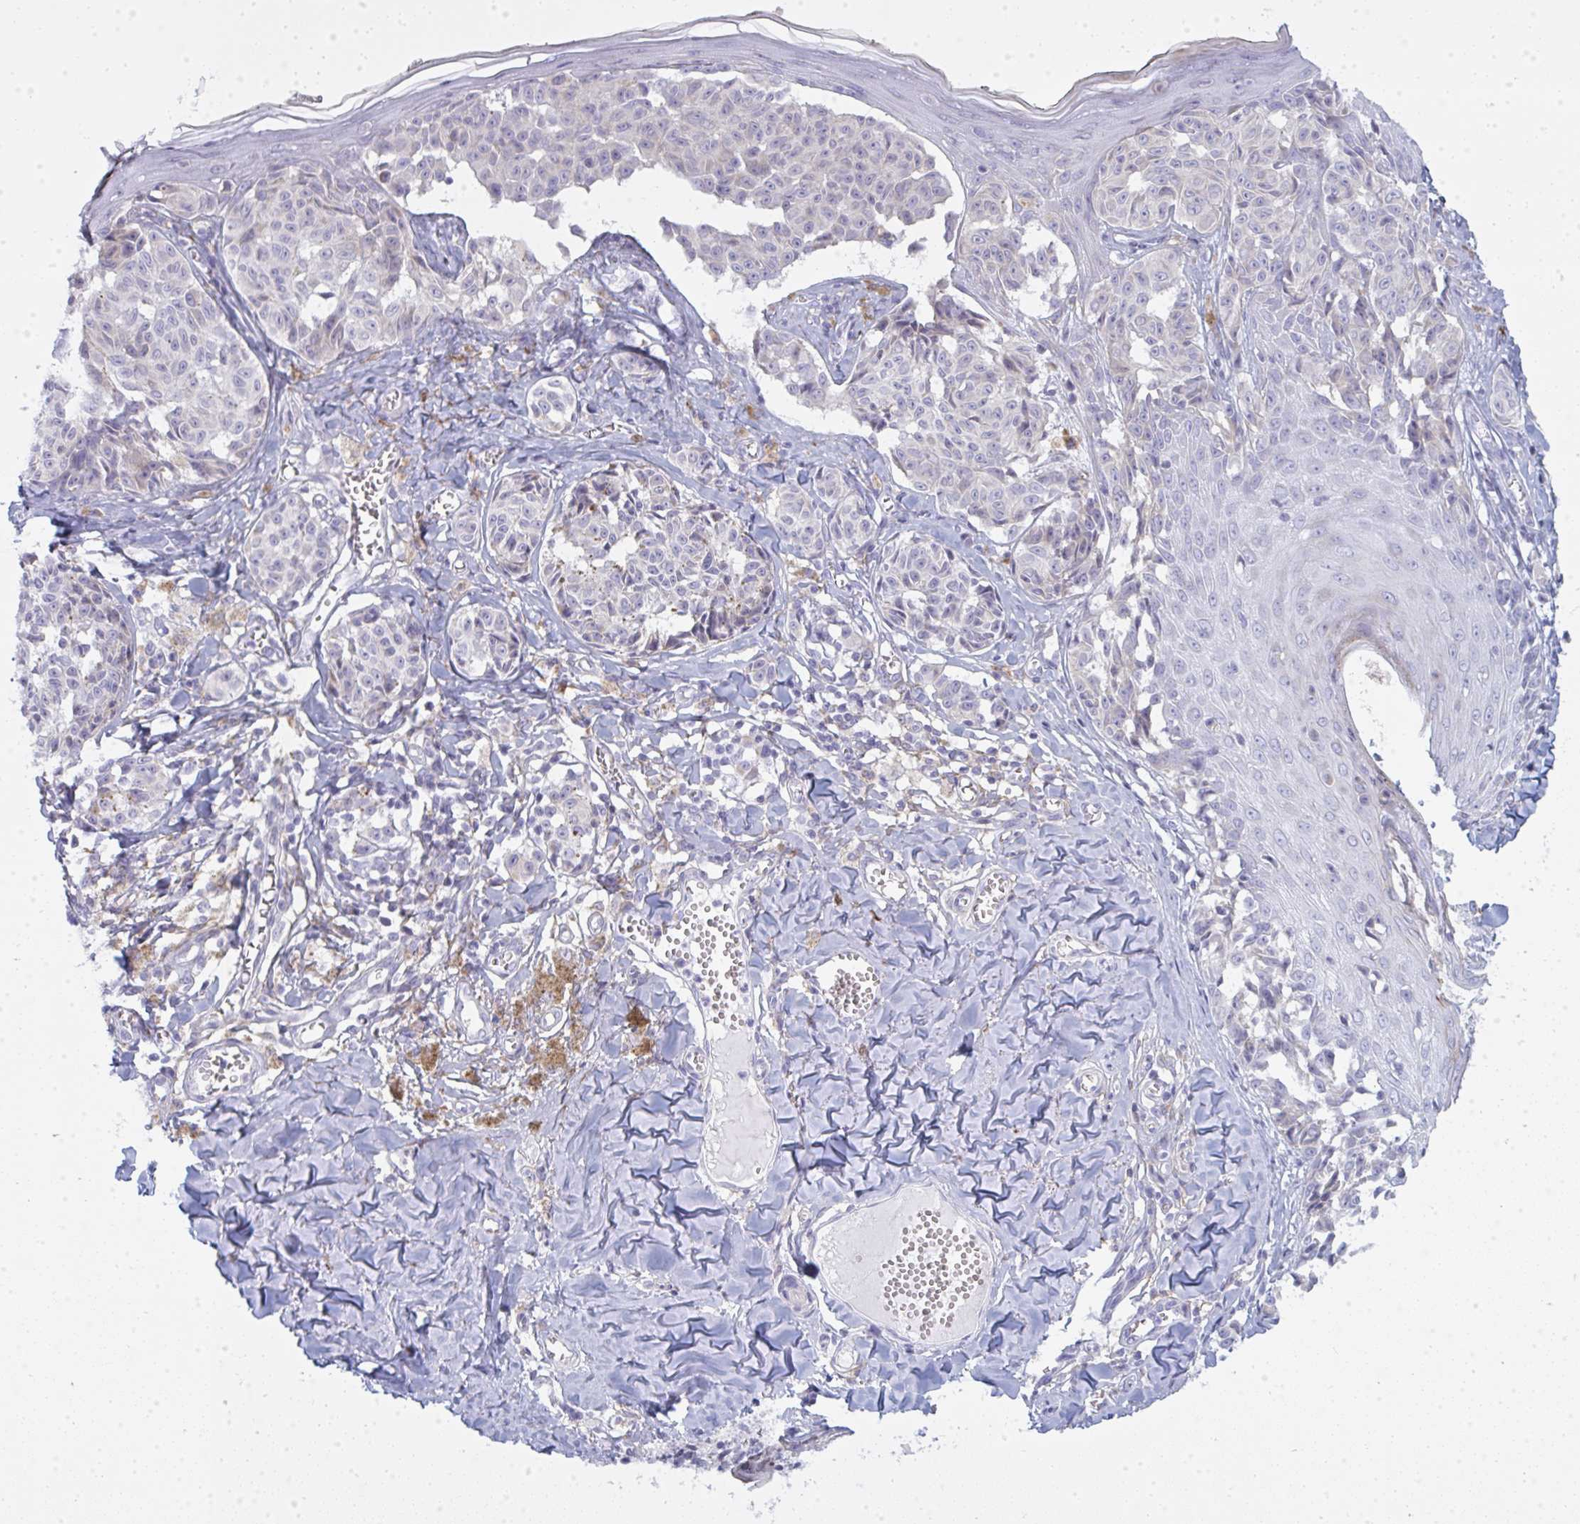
{"staining": {"intensity": "negative", "quantity": "none", "location": "none"}, "tissue": "melanoma", "cell_type": "Tumor cells", "image_type": "cancer", "snomed": [{"axis": "morphology", "description": "Malignant melanoma, NOS"}, {"axis": "topography", "description": "Skin"}], "caption": "A photomicrograph of human malignant melanoma is negative for staining in tumor cells.", "gene": "ATG9A", "patient": {"sex": "female", "age": 43}}